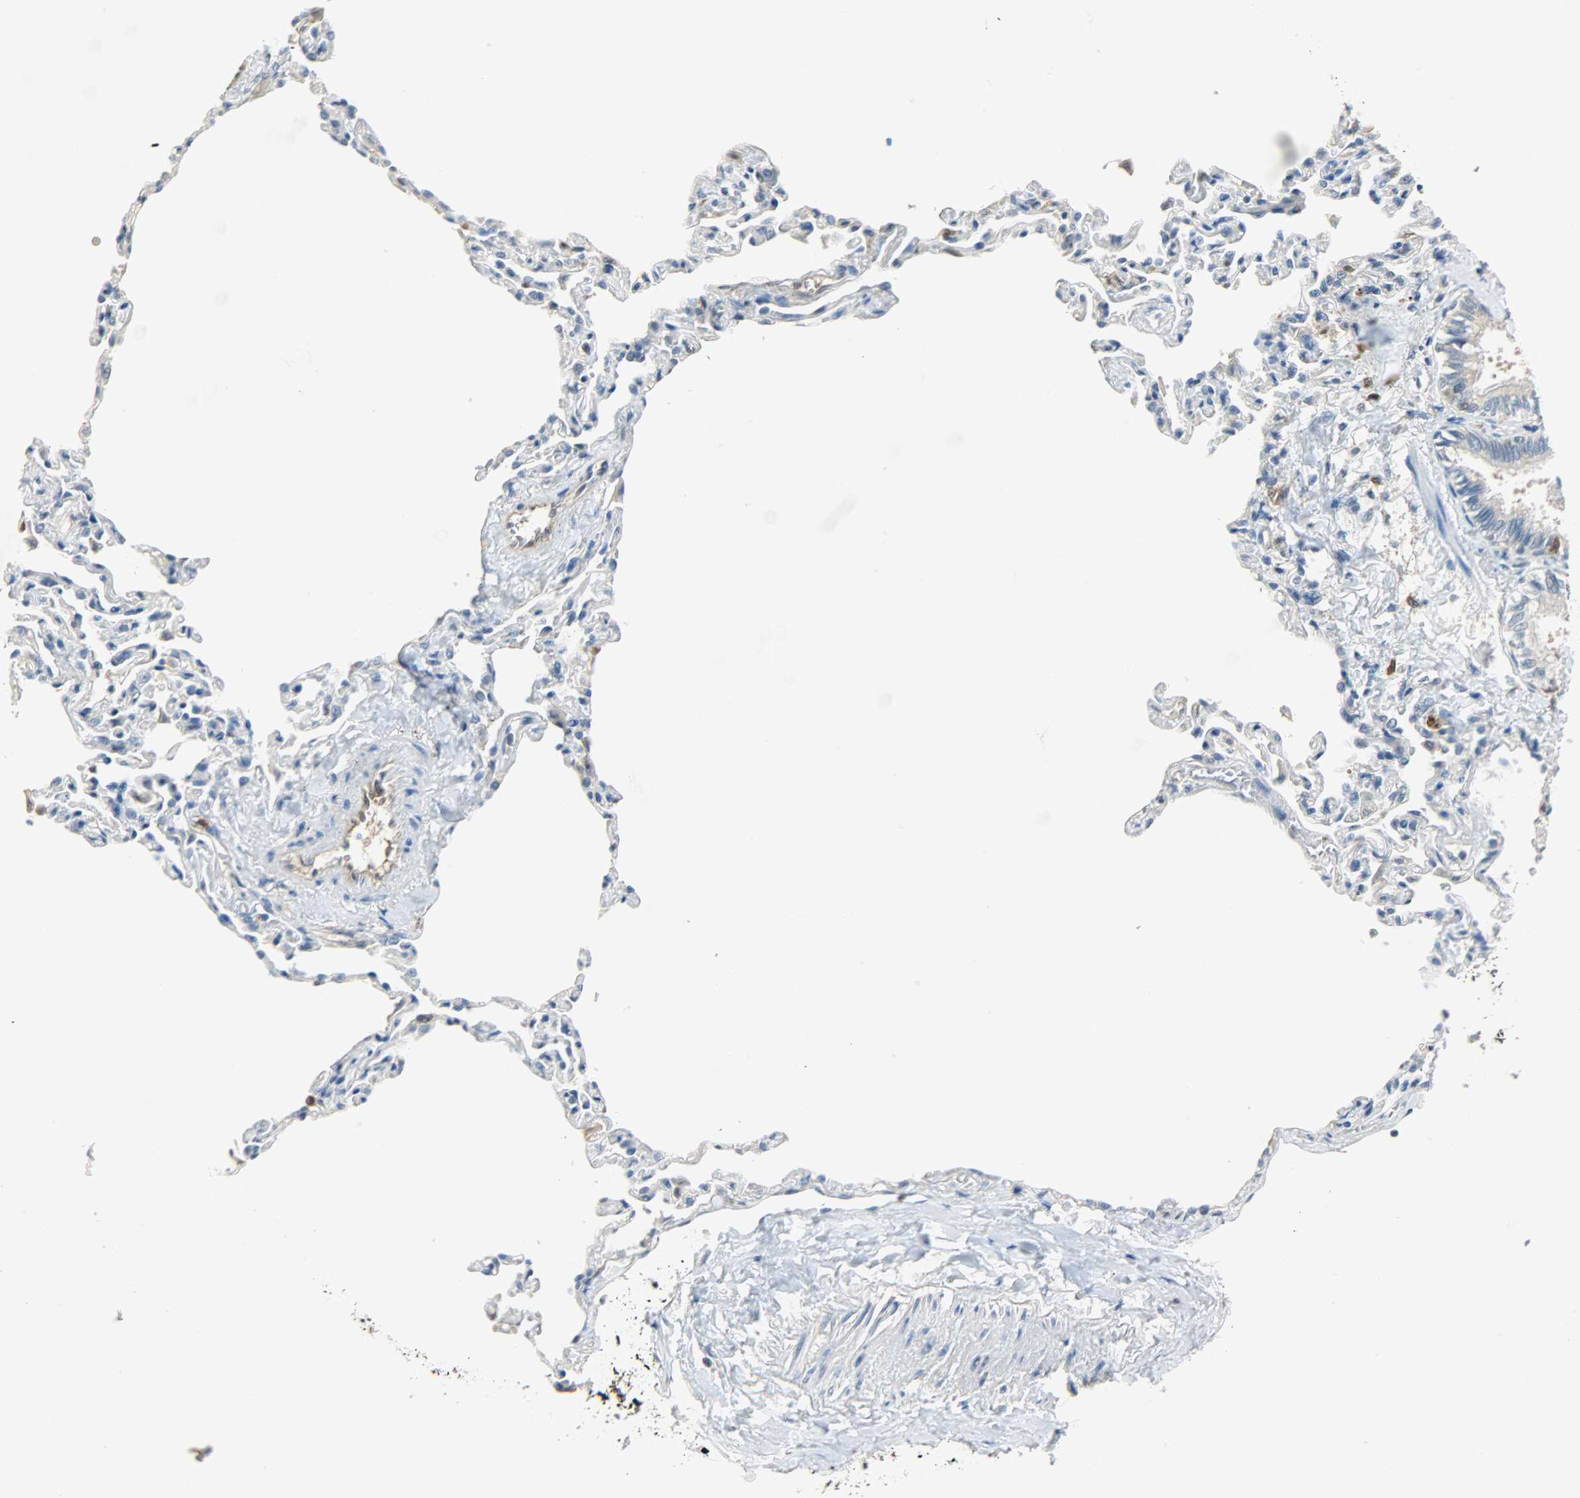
{"staining": {"intensity": "weak", "quantity": "25%-75%", "location": "cytoplasmic/membranous"}, "tissue": "bronchus", "cell_type": "Respiratory epithelial cells", "image_type": "normal", "snomed": [{"axis": "morphology", "description": "Normal tissue, NOS"}, {"axis": "topography", "description": "Lung"}], "caption": "An immunohistochemistry (IHC) image of normal tissue is shown. Protein staining in brown shows weak cytoplasmic/membranous positivity in bronchus within respiratory epithelial cells.", "gene": "EIF4EBP1", "patient": {"sex": "male", "age": 64}}